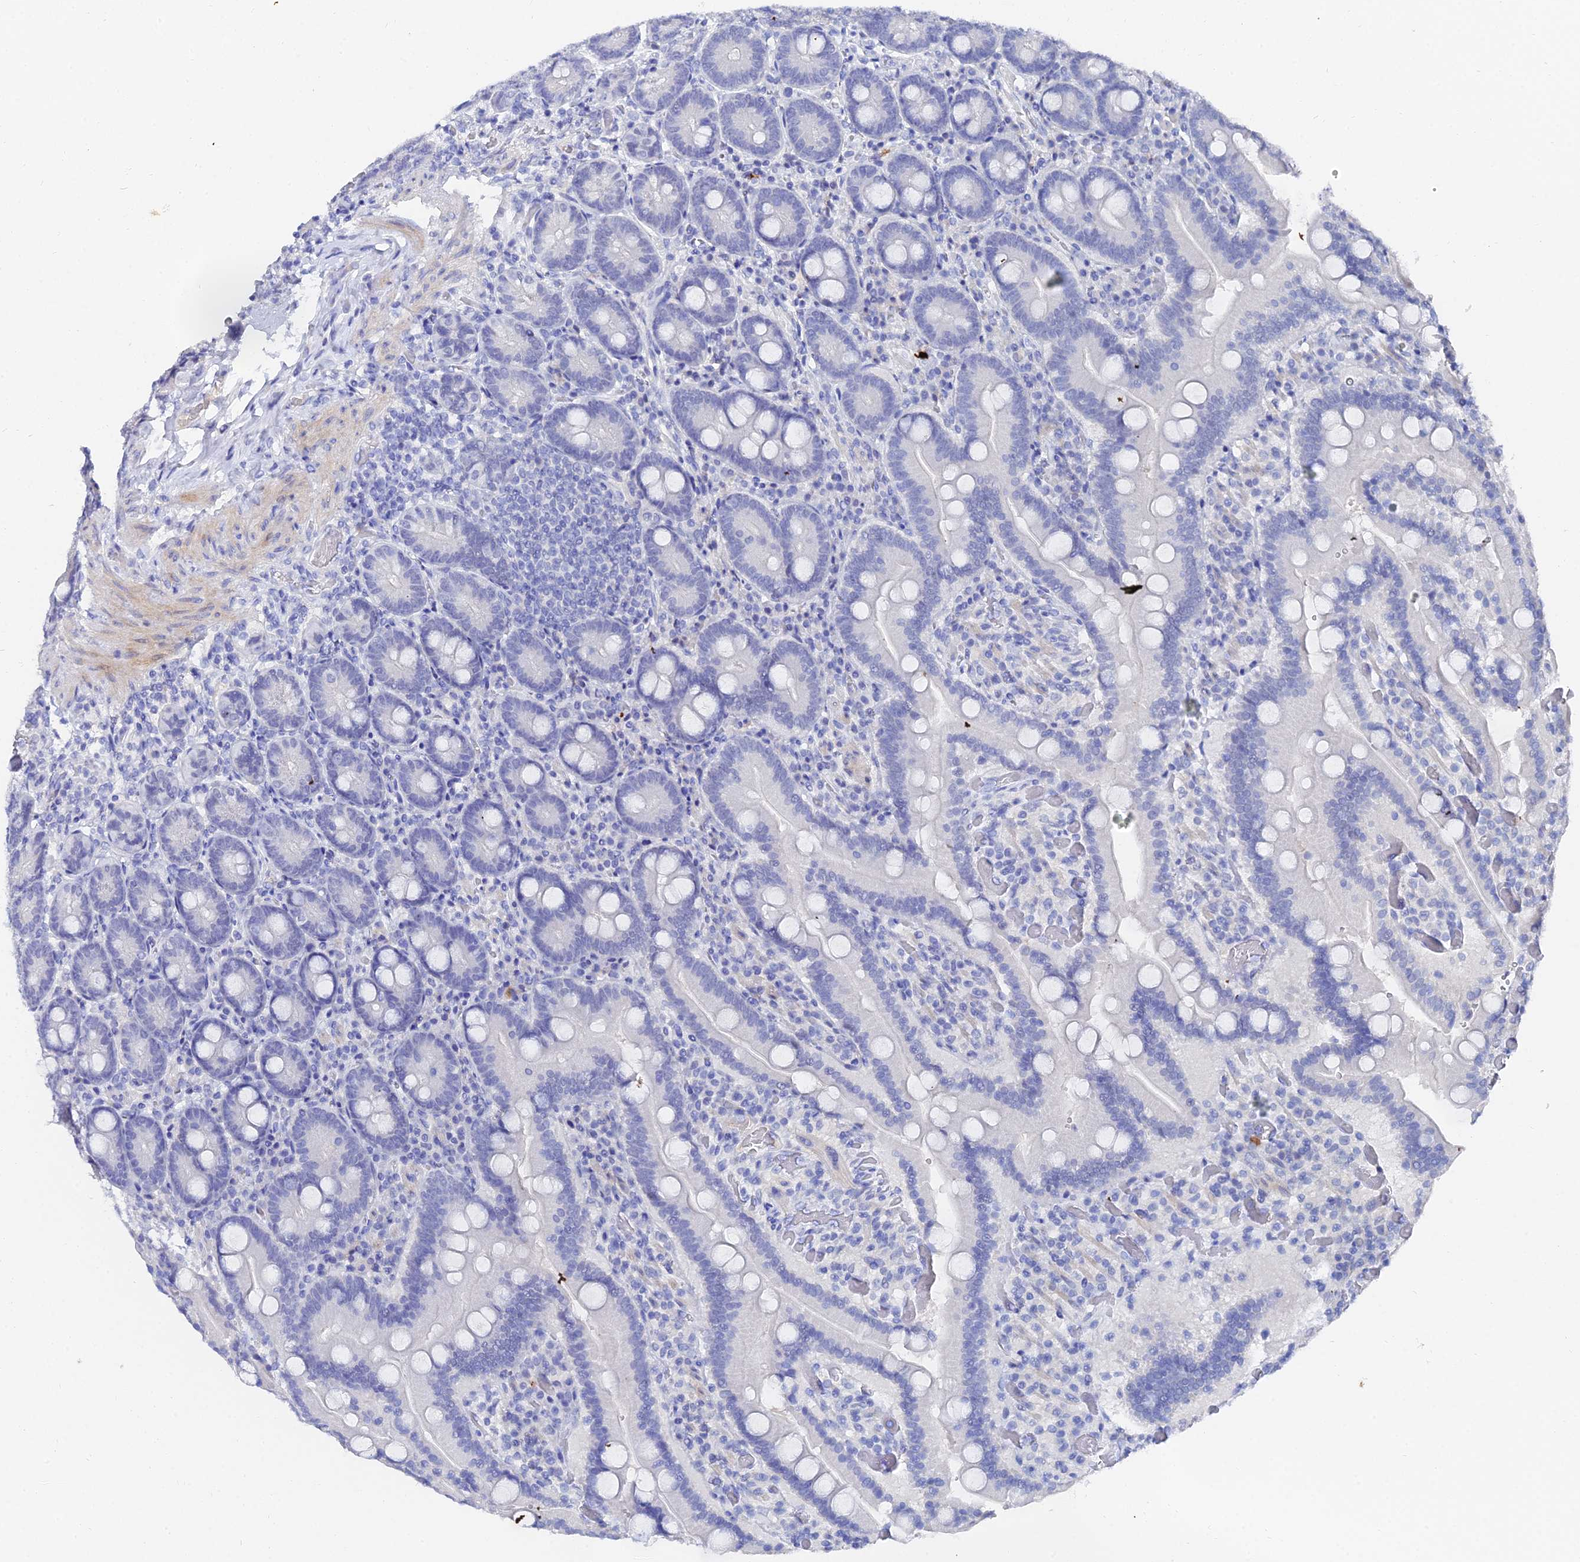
{"staining": {"intensity": "negative", "quantity": "none", "location": "none"}, "tissue": "duodenum", "cell_type": "Glandular cells", "image_type": "normal", "snomed": [{"axis": "morphology", "description": "Normal tissue, NOS"}, {"axis": "topography", "description": "Duodenum"}], "caption": "The histopathology image reveals no significant staining in glandular cells of duodenum. The staining was performed using DAB (3,3'-diaminobenzidine) to visualize the protein expression in brown, while the nuclei were stained in blue with hematoxylin (Magnification: 20x).", "gene": "KRT17", "patient": {"sex": "female", "age": 62}}